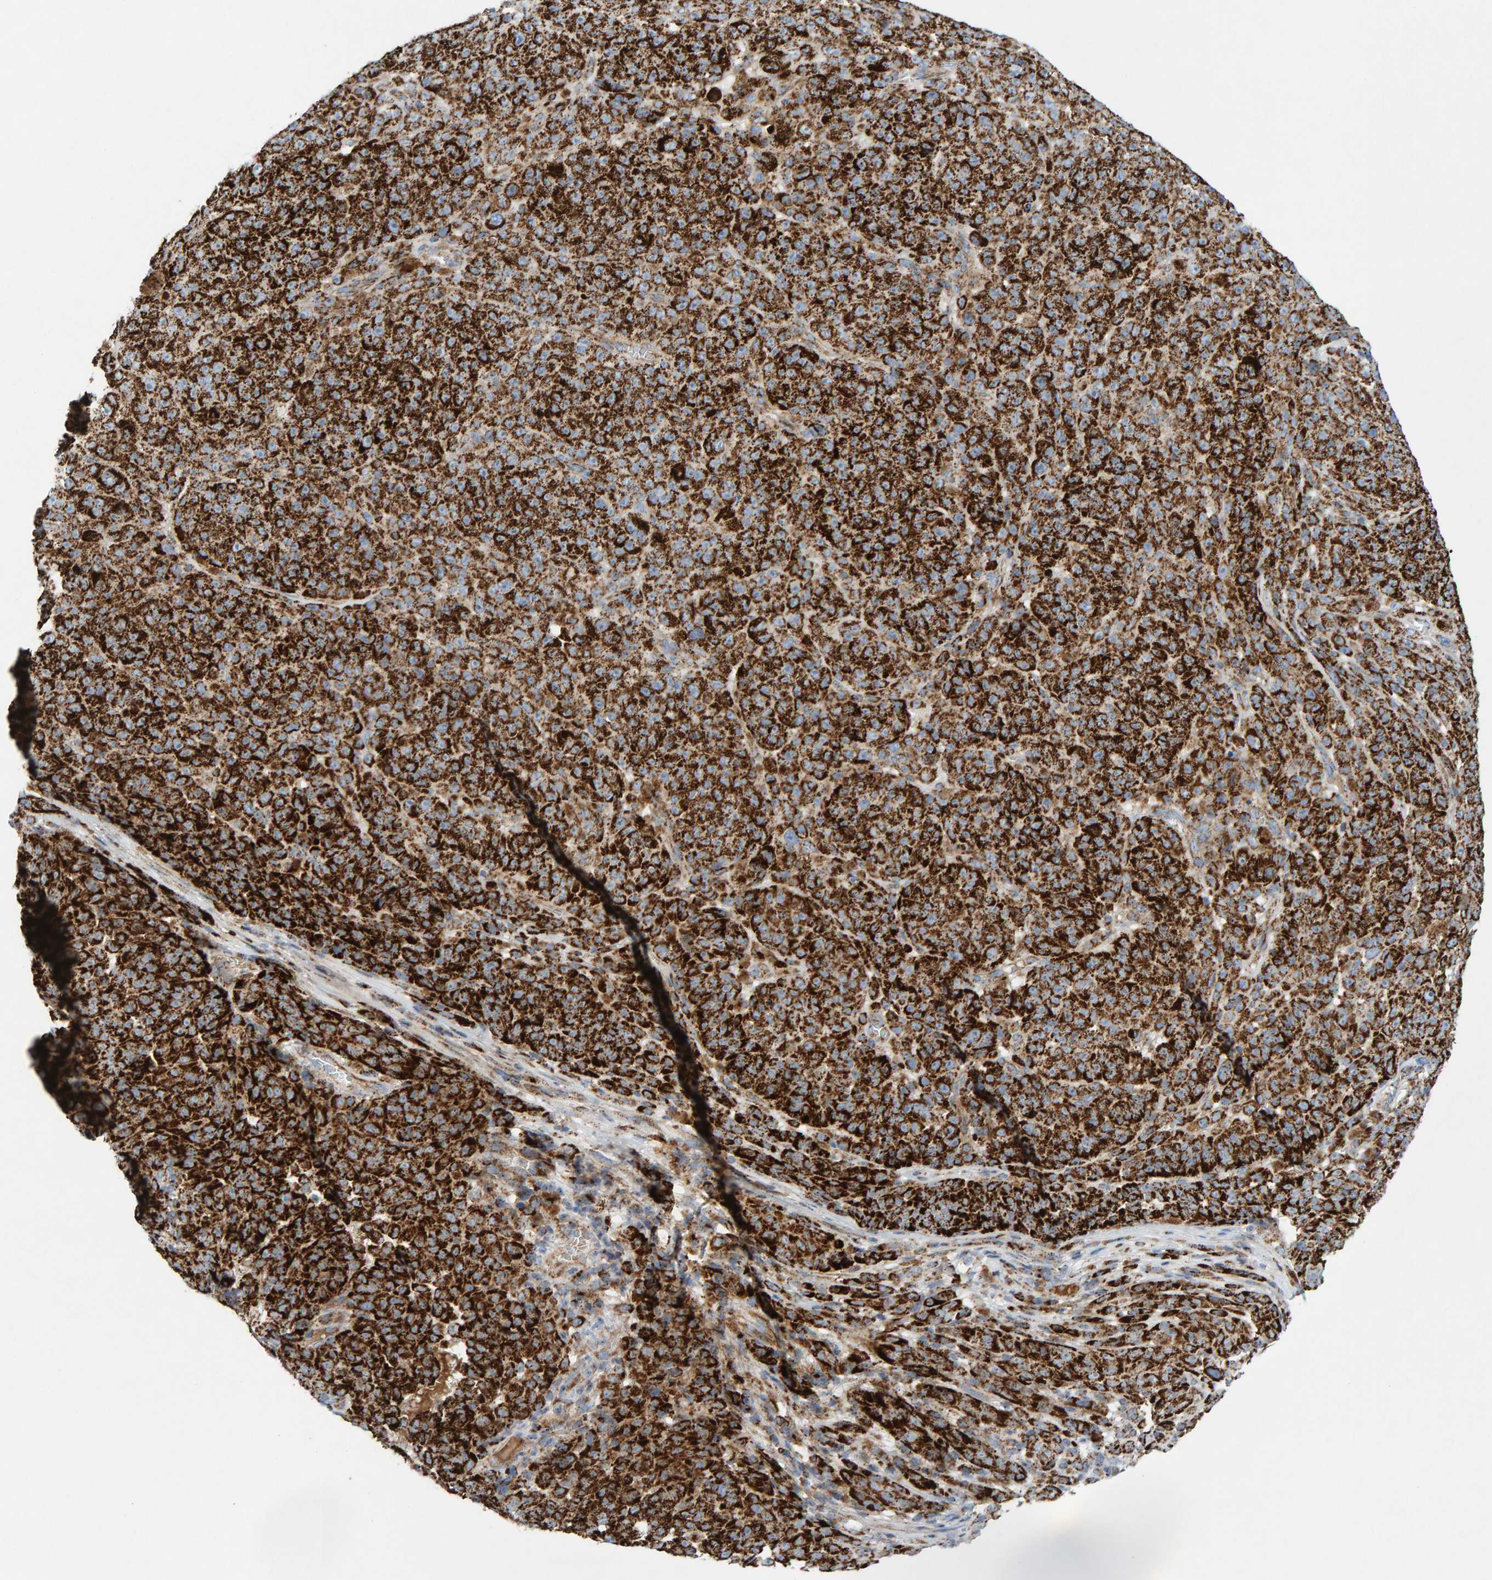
{"staining": {"intensity": "strong", "quantity": ">75%", "location": "cytoplasmic/membranous"}, "tissue": "melanoma", "cell_type": "Tumor cells", "image_type": "cancer", "snomed": [{"axis": "morphology", "description": "Malignant melanoma, NOS"}, {"axis": "topography", "description": "Skin"}], "caption": "Immunohistochemistry of human malignant melanoma demonstrates high levels of strong cytoplasmic/membranous positivity in about >75% of tumor cells.", "gene": "GGTA1", "patient": {"sex": "female", "age": 82}}